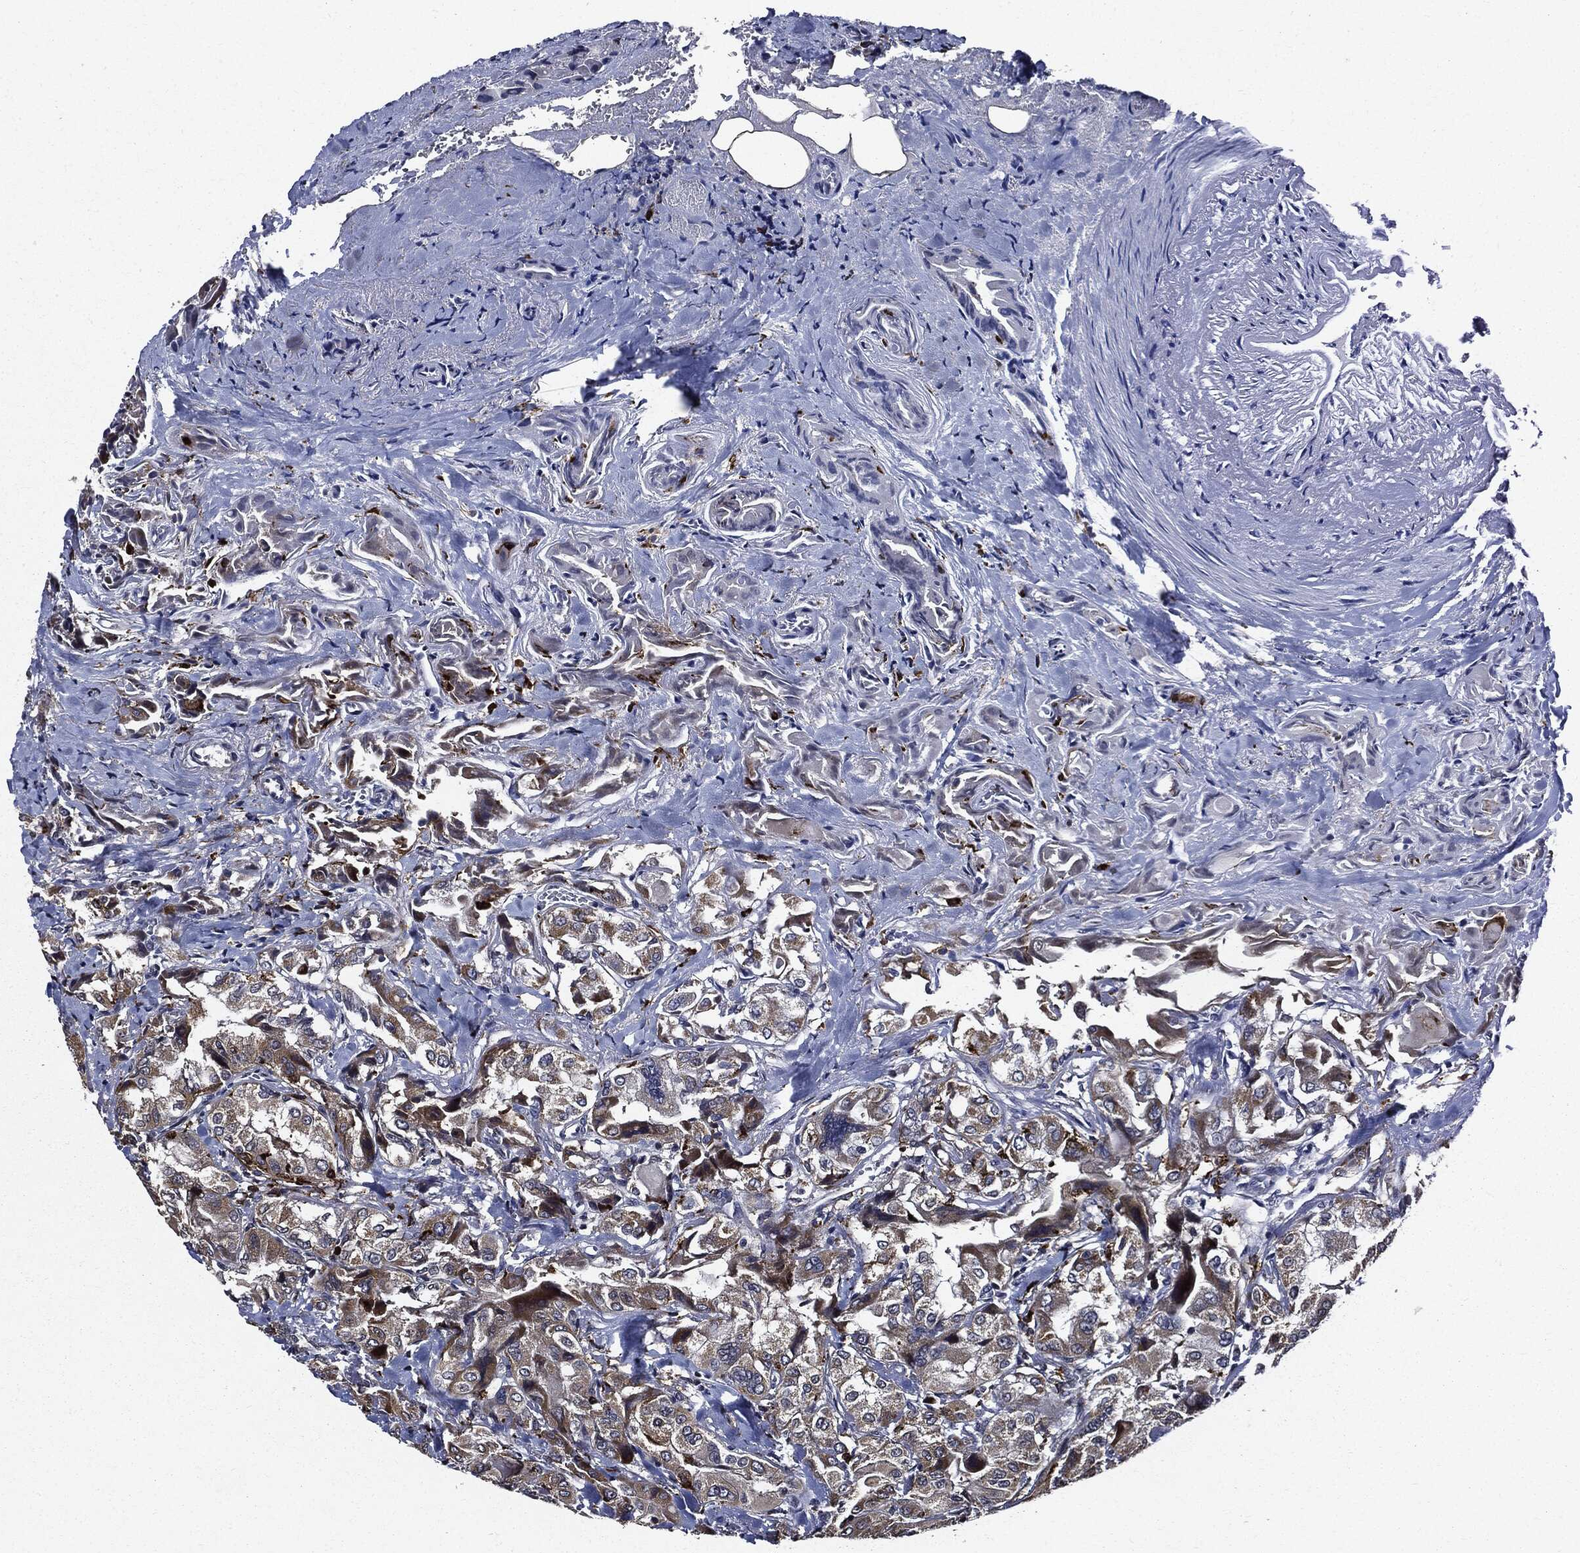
{"staining": {"intensity": "moderate", "quantity": "25%-75%", "location": "cytoplasmic/membranous"}, "tissue": "thyroid cancer", "cell_type": "Tumor cells", "image_type": "cancer", "snomed": [{"axis": "morphology", "description": "Normal tissue, NOS"}, {"axis": "morphology", "description": "Papillary adenocarcinoma, NOS"}, {"axis": "topography", "description": "Thyroid gland"}], "caption": "Thyroid cancer was stained to show a protein in brown. There is medium levels of moderate cytoplasmic/membranous expression in approximately 25%-75% of tumor cells. (DAB (3,3'-diaminobenzidine) = brown stain, brightfield microscopy at high magnification).", "gene": "SUGT1", "patient": {"sex": "female", "age": 66}}